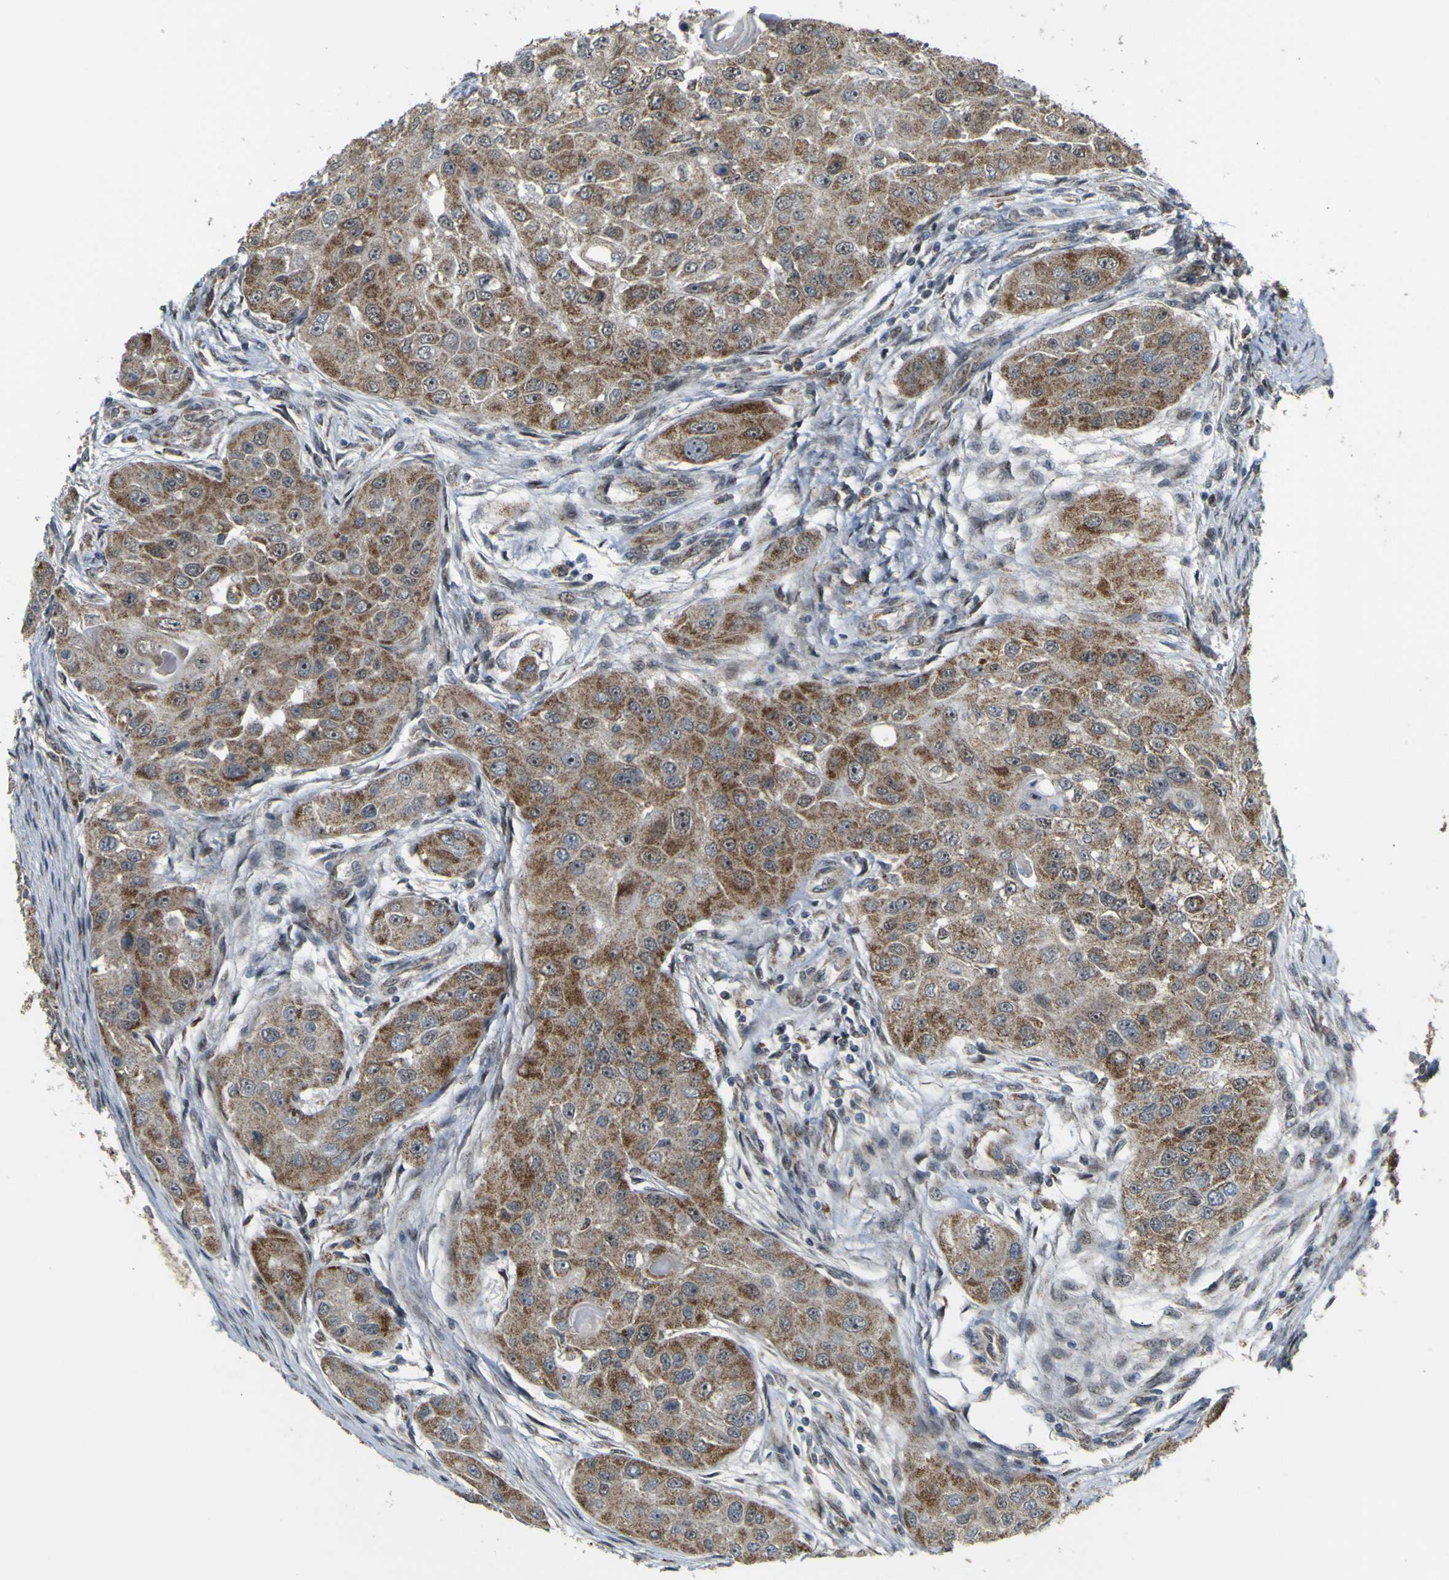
{"staining": {"intensity": "moderate", "quantity": ">75%", "location": "cytoplasmic/membranous"}, "tissue": "head and neck cancer", "cell_type": "Tumor cells", "image_type": "cancer", "snomed": [{"axis": "morphology", "description": "Normal tissue, NOS"}, {"axis": "morphology", "description": "Squamous cell carcinoma, NOS"}, {"axis": "topography", "description": "Skeletal muscle"}, {"axis": "topography", "description": "Head-Neck"}], "caption": "An image of human head and neck cancer stained for a protein exhibits moderate cytoplasmic/membranous brown staining in tumor cells.", "gene": "ACBD5", "patient": {"sex": "male", "age": 51}}